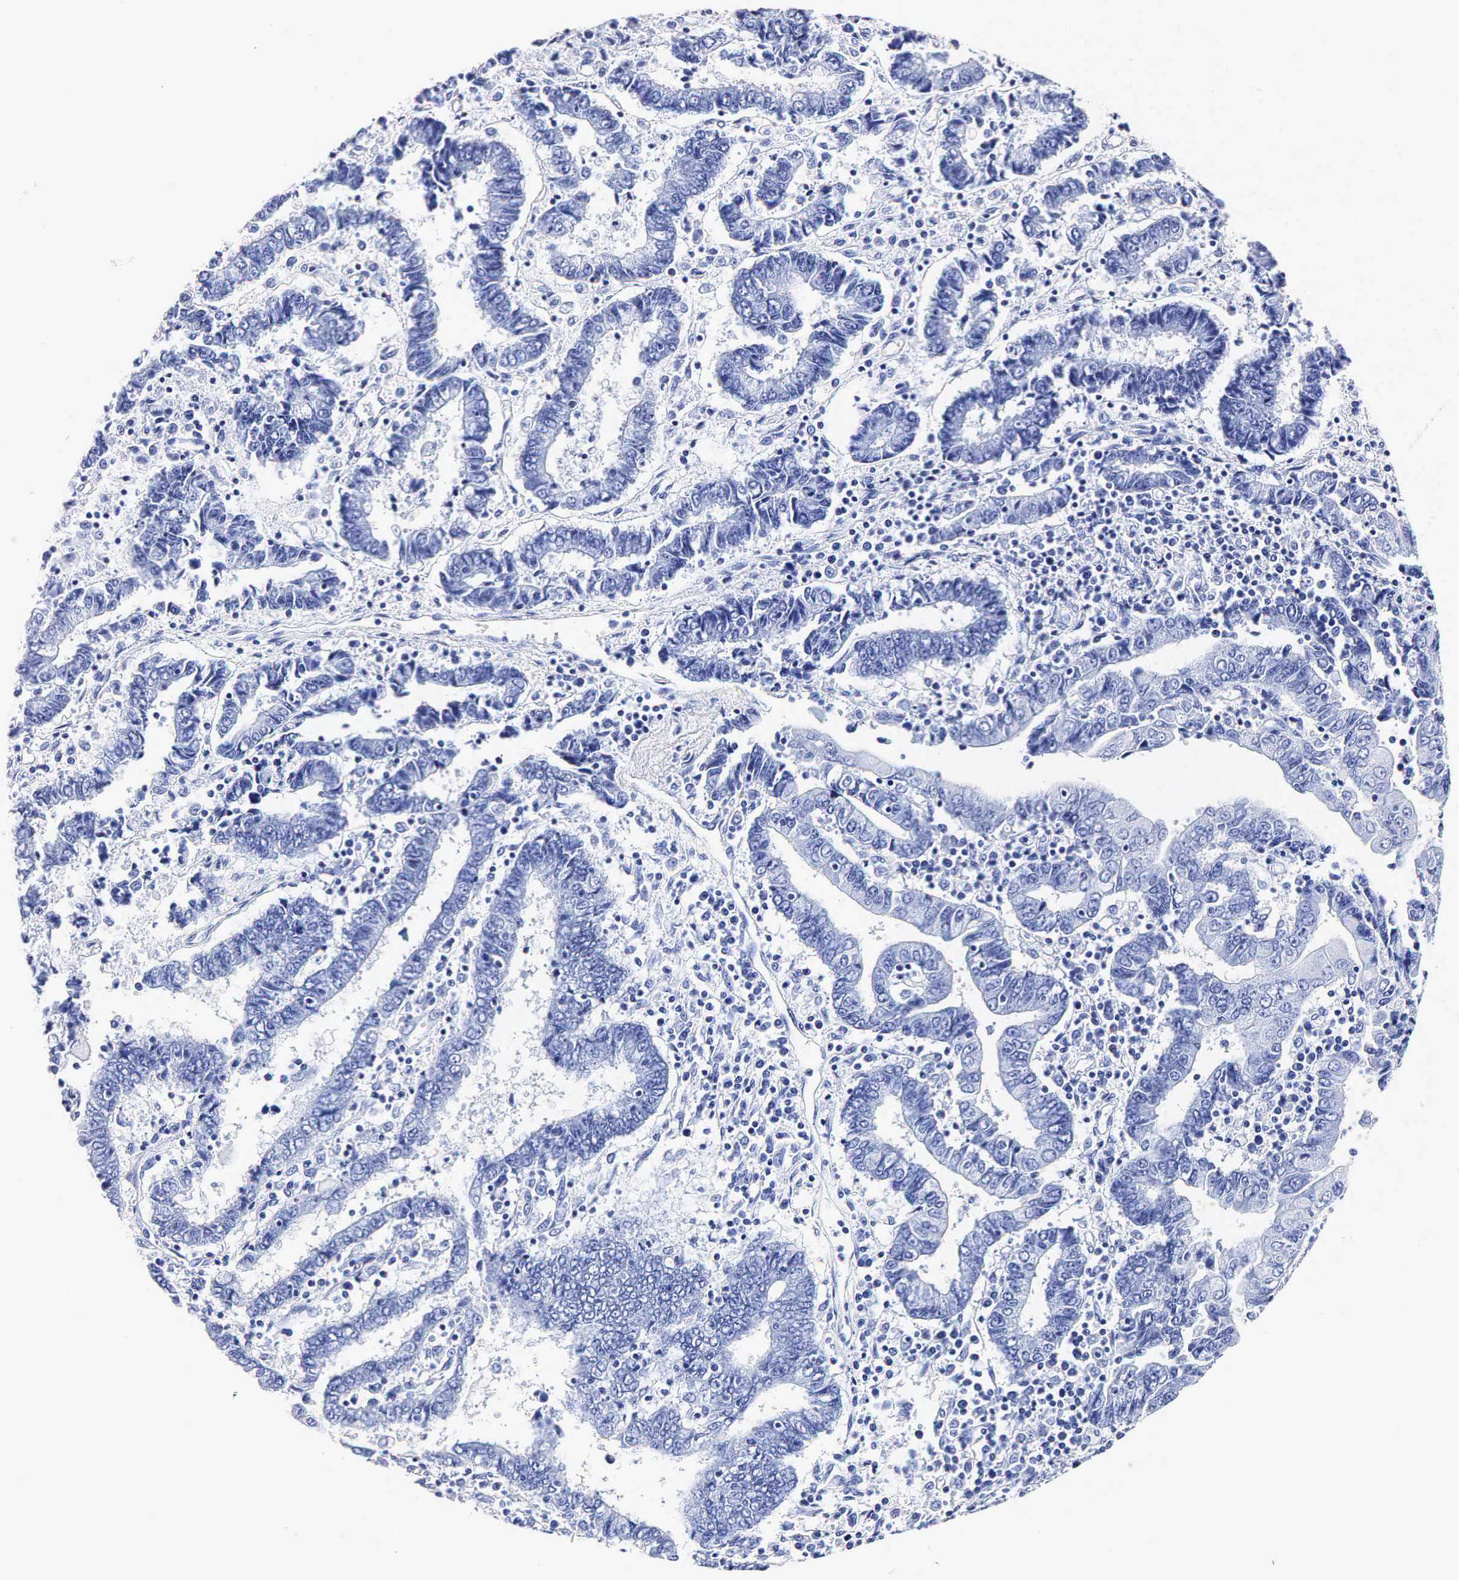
{"staining": {"intensity": "negative", "quantity": "none", "location": "none"}, "tissue": "endometrial cancer", "cell_type": "Tumor cells", "image_type": "cancer", "snomed": [{"axis": "morphology", "description": "Adenocarcinoma, NOS"}, {"axis": "topography", "description": "Endometrium"}], "caption": "Micrograph shows no protein expression in tumor cells of endometrial cancer tissue. Brightfield microscopy of IHC stained with DAB (3,3'-diaminobenzidine) (brown) and hematoxylin (blue), captured at high magnification.", "gene": "KLK3", "patient": {"sex": "female", "age": 75}}